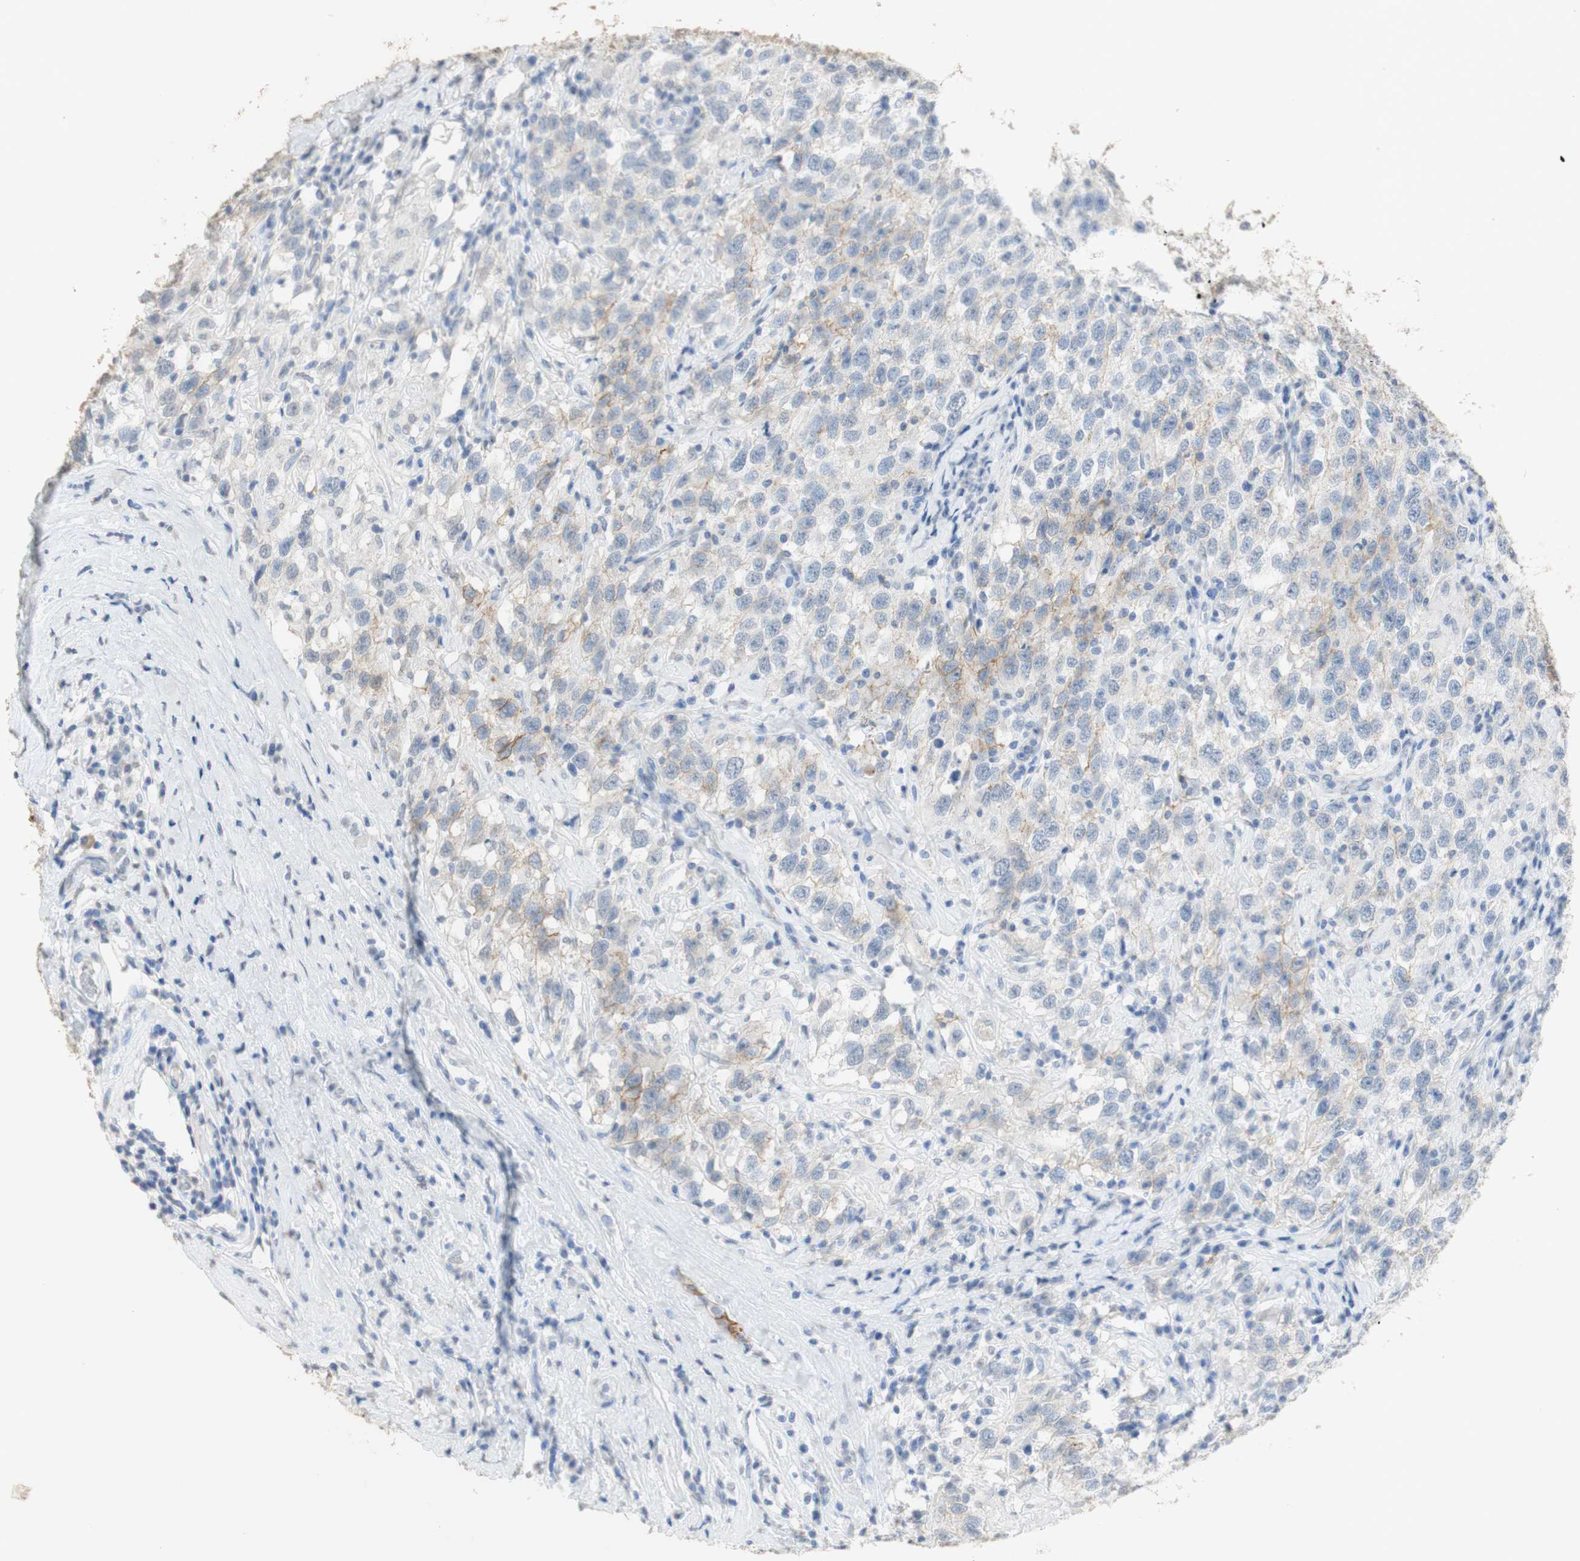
{"staining": {"intensity": "weak", "quantity": "<25%", "location": "cytoplasmic/membranous"}, "tissue": "testis cancer", "cell_type": "Tumor cells", "image_type": "cancer", "snomed": [{"axis": "morphology", "description": "Seminoma, NOS"}, {"axis": "topography", "description": "Testis"}], "caption": "Immunohistochemistry of human testis seminoma demonstrates no positivity in tumor cells.", "gene": "L1CAM", "patient": {"sex": "male", "age": 41}}